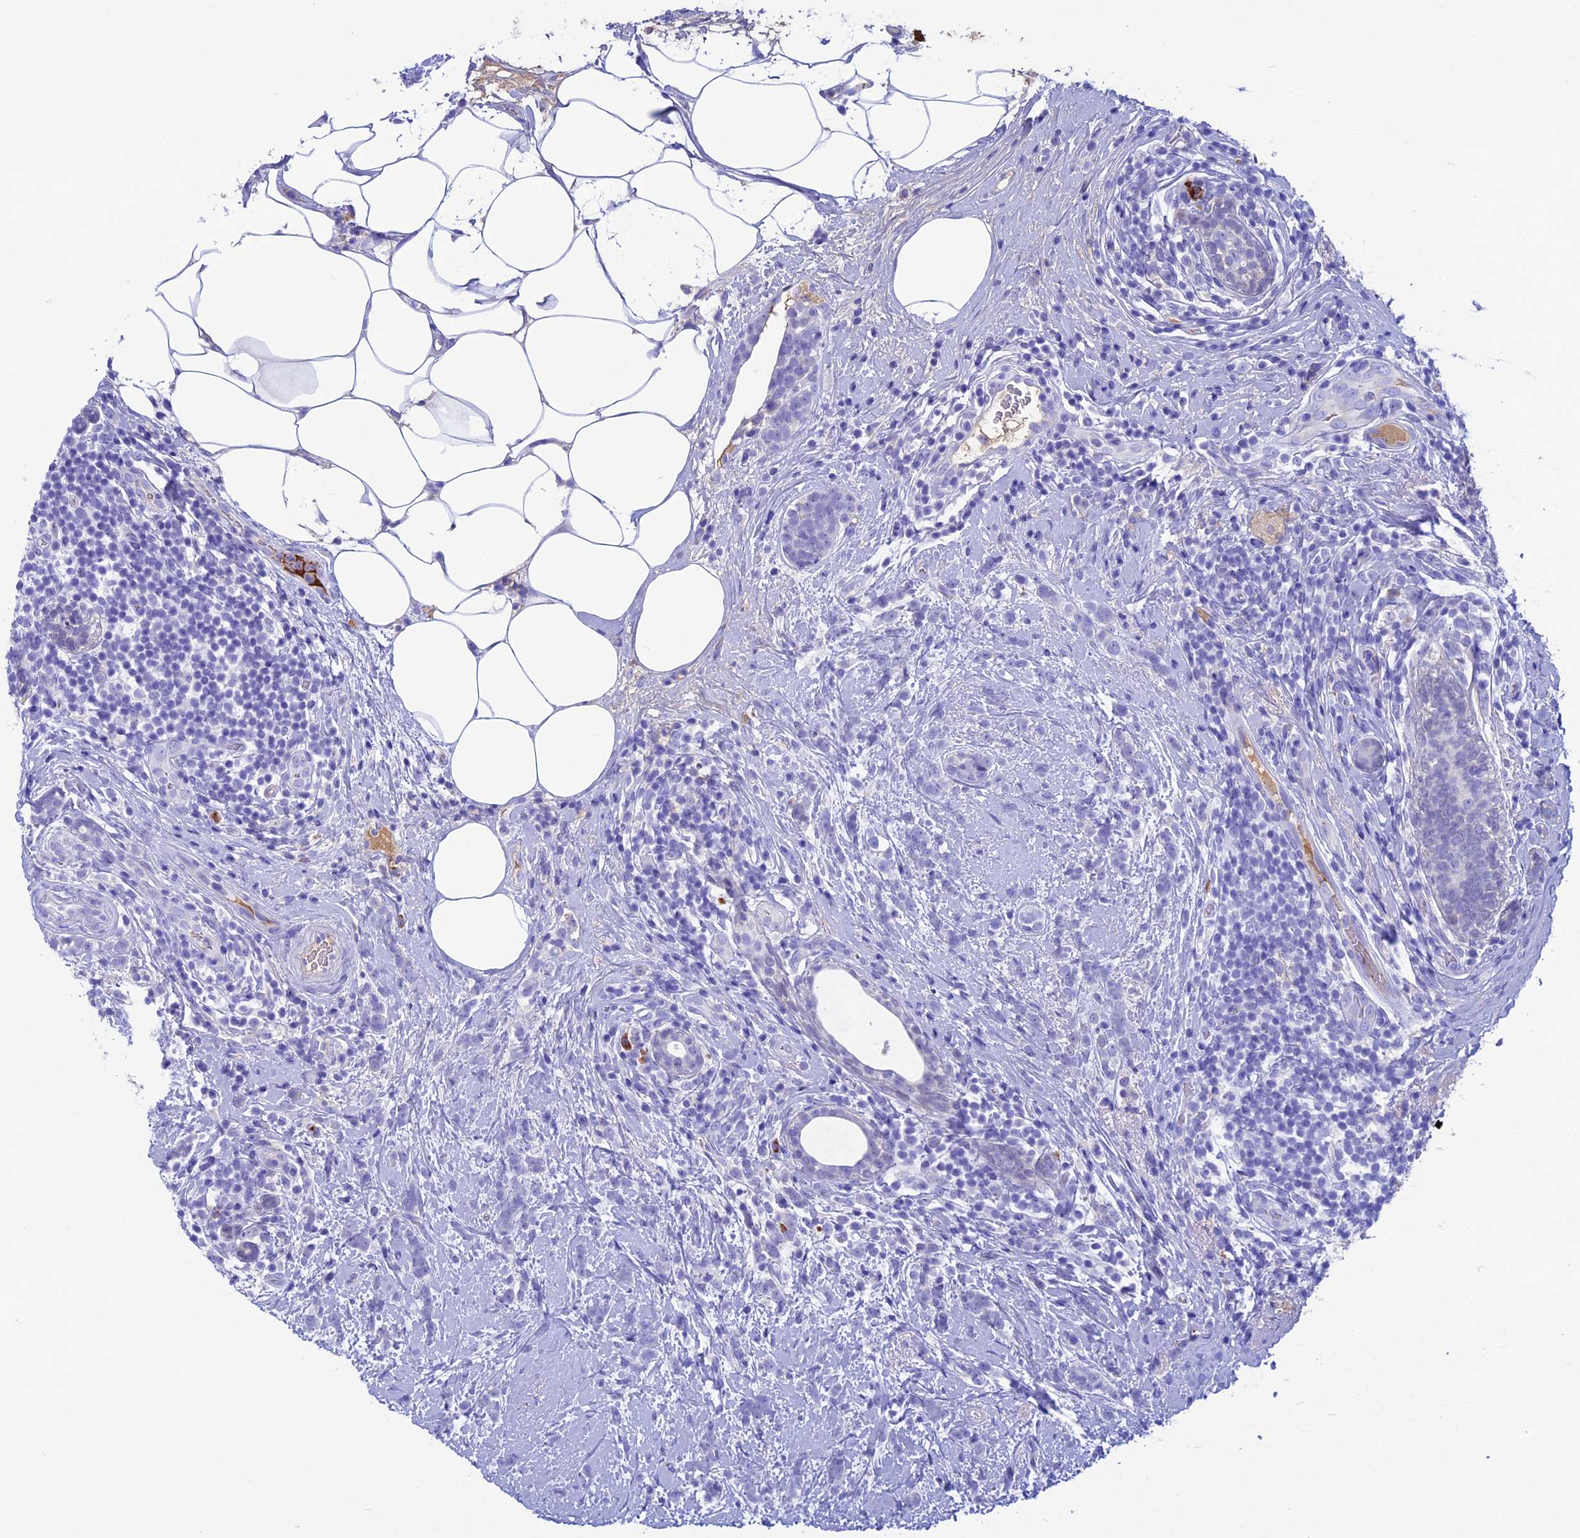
{"staining": {"intensity": "negative", "quantity": "none", "location": "none"}, "tissue": "breast cancer", "cell_type": "Tumor cells", "image_type": "cancer", "snomed": [{"axis": "morphology", "description": "Lobular carcinoma"}, {"axis": "topography", "description": "Breast"}], "caption": "There is no significant staining in tumor cells of breast cancer (lobular carcinoma). (Immunohistochemistry (ihc), brightfield microscopy, high magnification).", "gene": "IGSF6", "patient": {"sex": "female", "age": 58}}